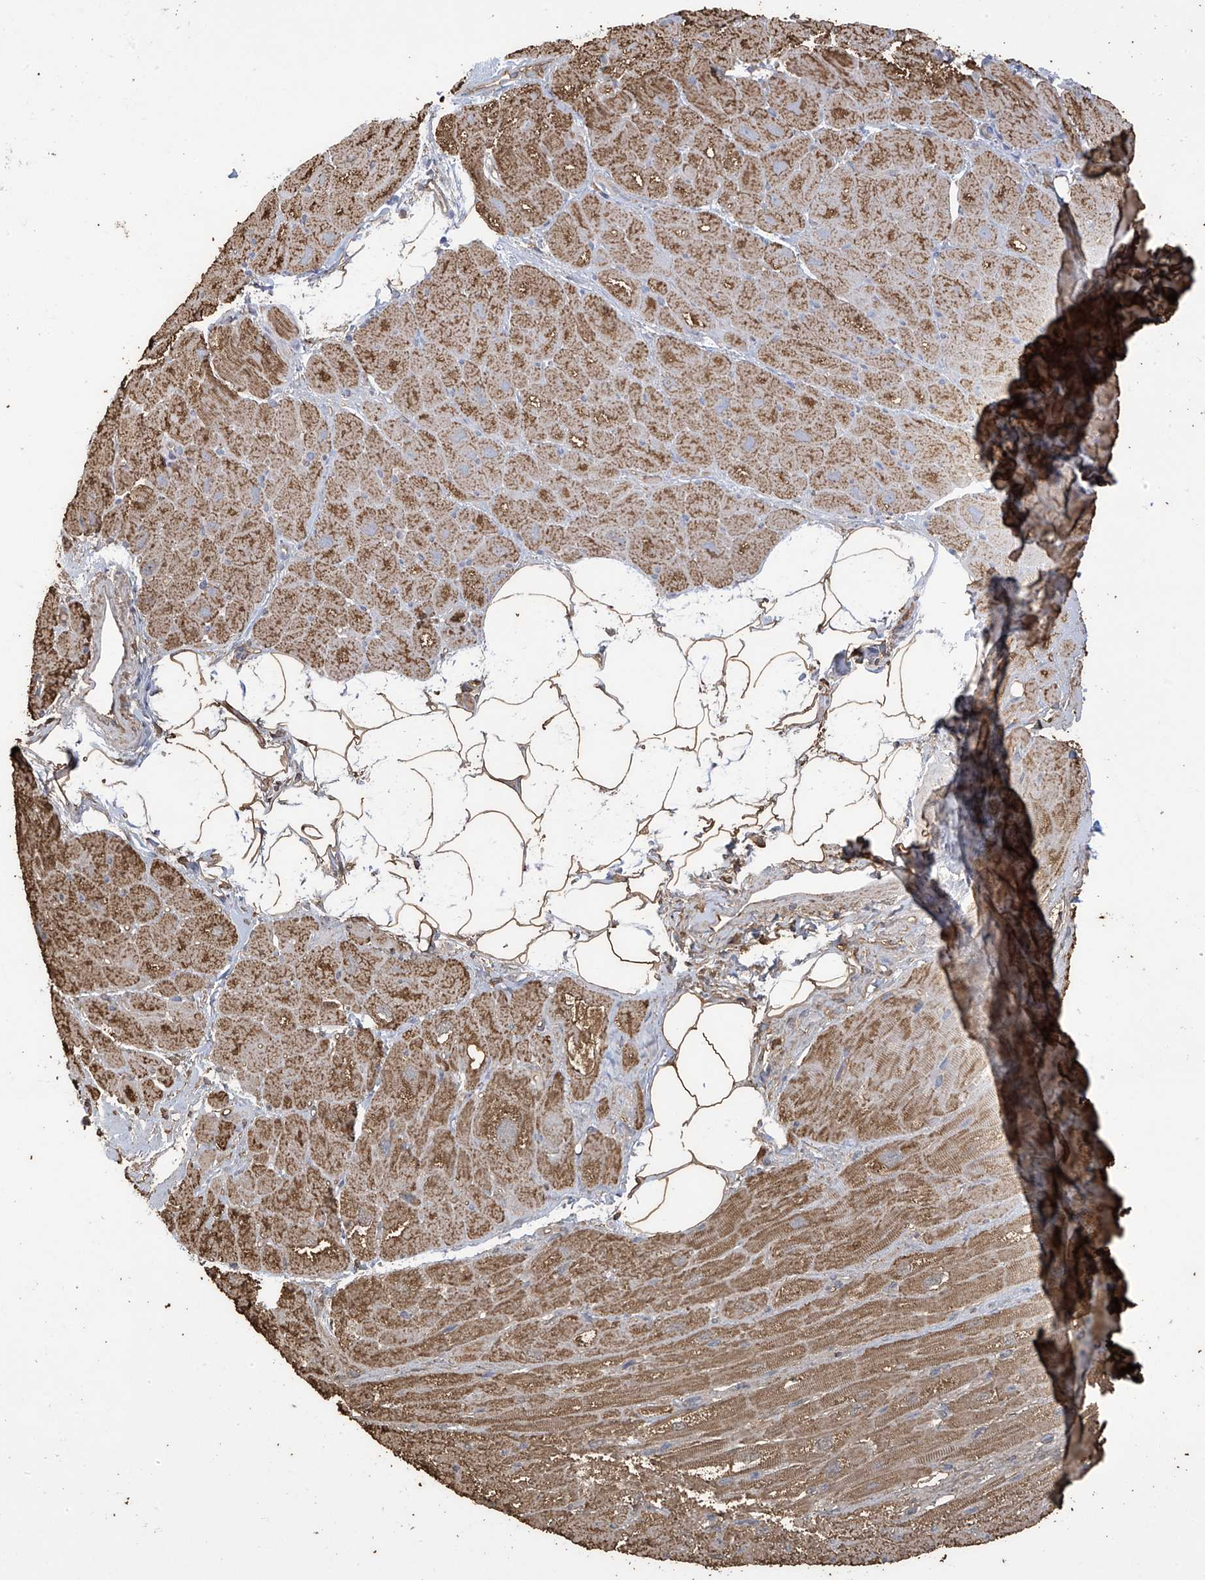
{"staining": {"intensity": "moderate", "quantity": "25%-75%", "location": "cytoplasmic/membranous"}, "tissue": "heart muscle", "cell_type": "Cardiomyocytes", "image_type": "normal", "snomed": [{"axis": "morphology", "description": "Normal tissue, NOS"}, {"axis": "topography", "description": "Heart"}], "caption": "Heart muscle stained with a brown dye shows moderate cytoplasmic/membranous positive staining in about 25%-75% of cardiomyocytes.", "gene": "OGT", "patient": {"sex": "male", "age": 50}}